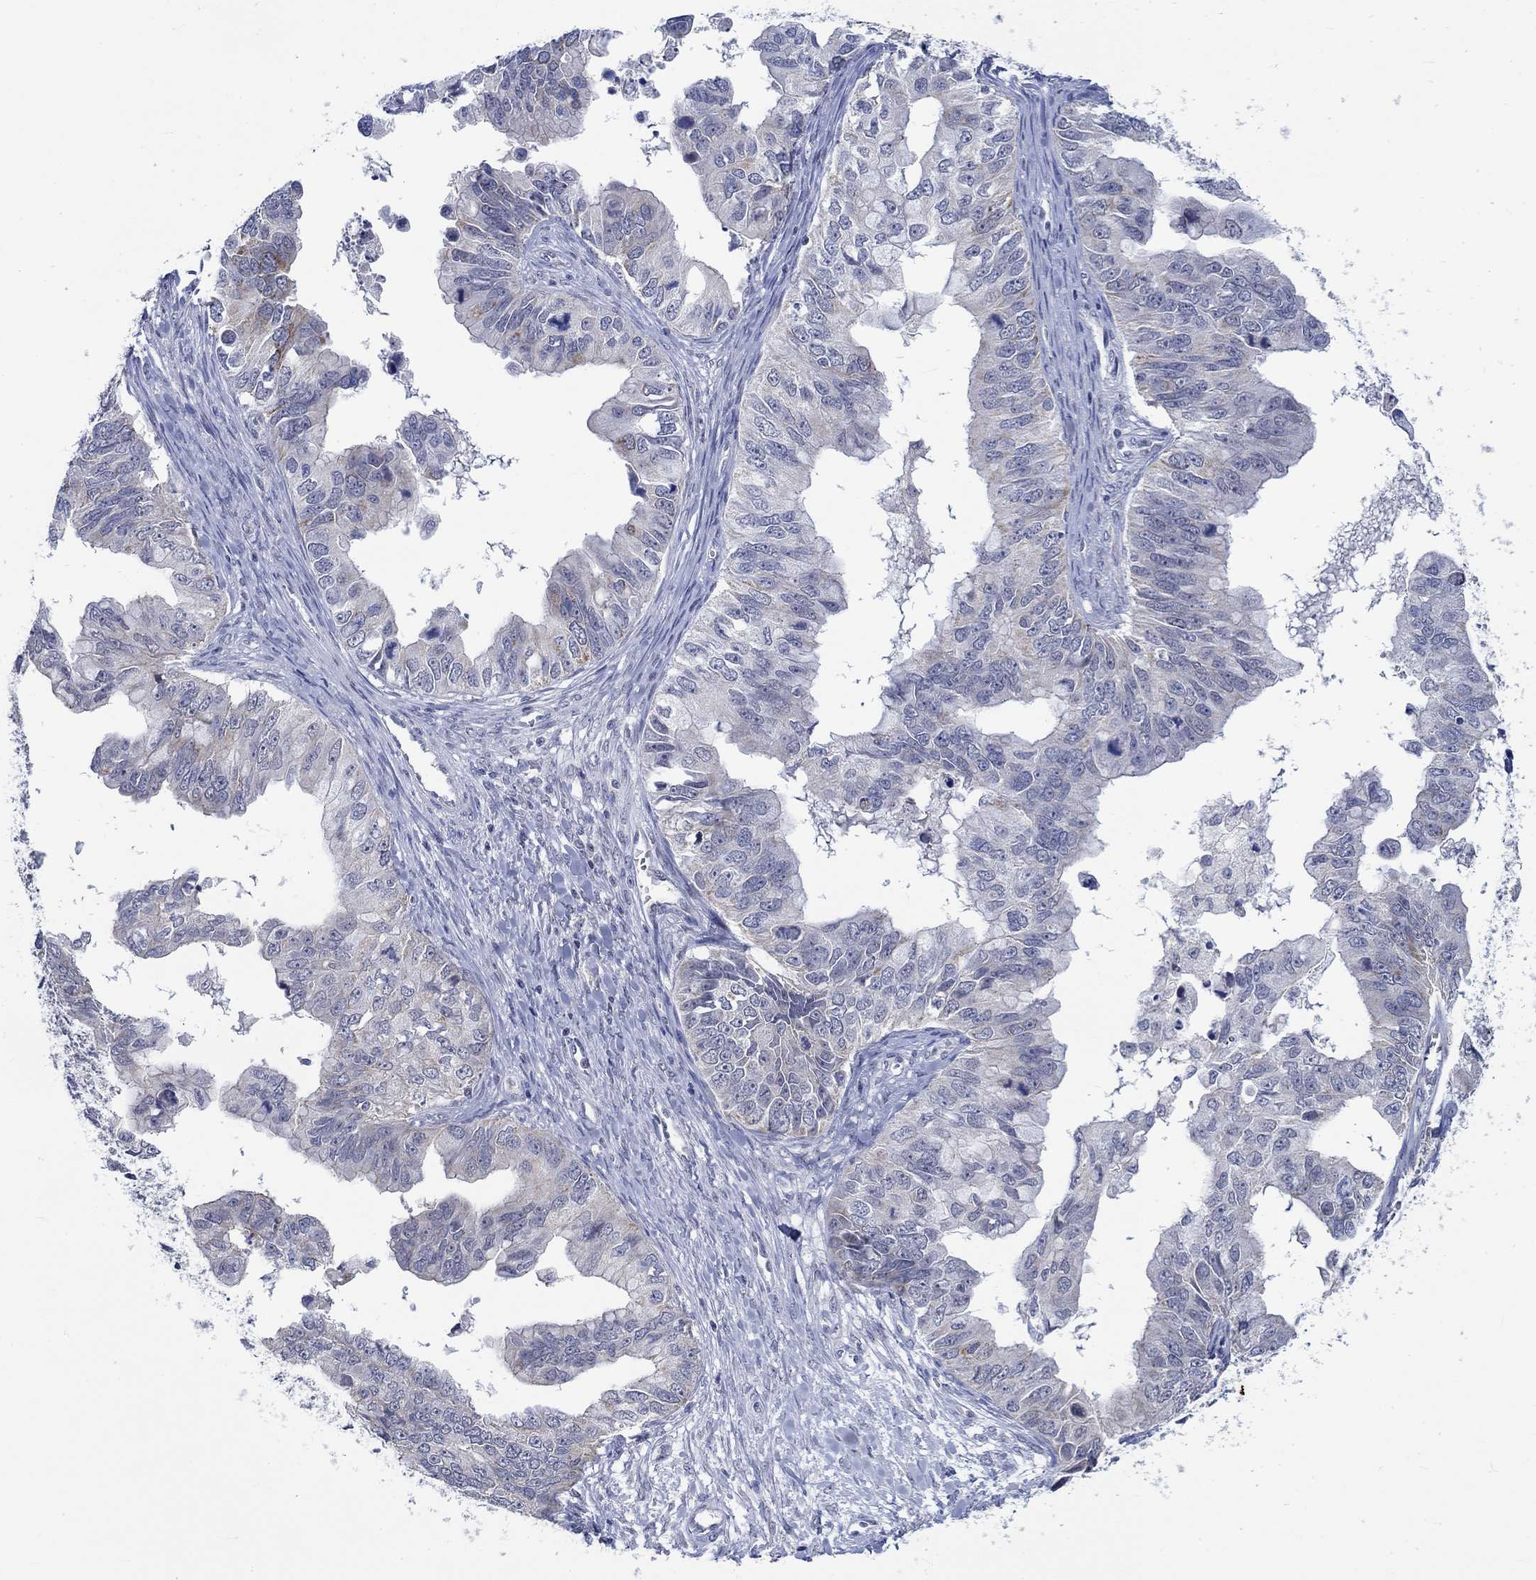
{"staining": {"intensity": "moderate", "quantity": "<25%", "location": "cytoplasmic/membranous"}, "tissue": "ovarian cancer", "cell_type": "Tumor cells", "image_type": "cancer", "snomed": [{"axis": "morphology", "description": "Cystadenocarcinoma, mucinous, NOS"}, {"axis": "topography", "description": "Ovary"}], "caption": "Tumor cells reveal low levels of moderate cytoplasmic/membranous staining in approximately <25% of cells in ovarian cancer (mucinous cystadenocarcinoma).", "gene": "WASF1", "patient": {"sex": "female", "age": 76}}